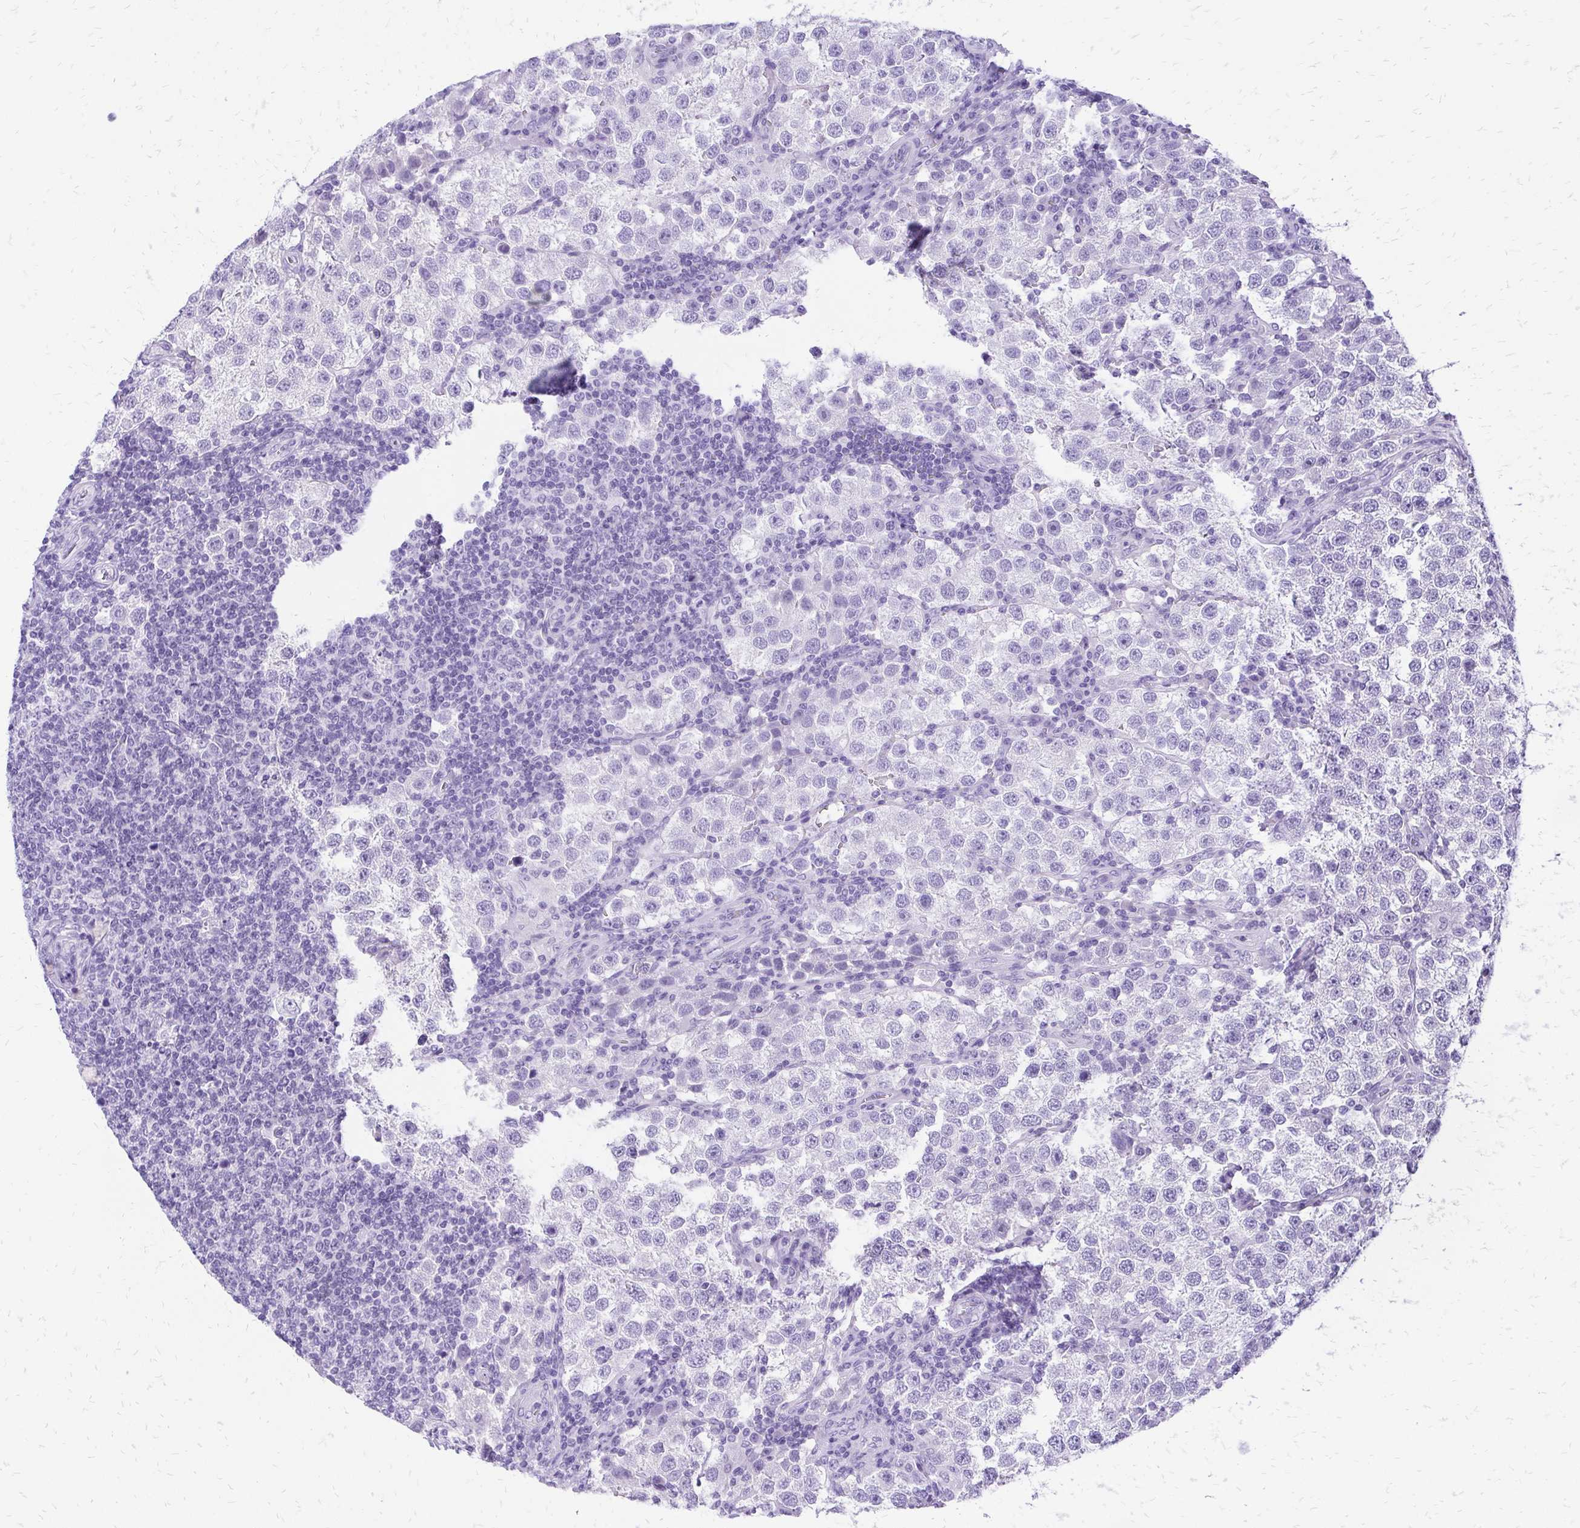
{"staining": {"intensity": "negative", "quantity": "none", "location": "none"}, "tissue": "testis cancer", "cell_type": "Tumor cells", "image_type": "cancer", "snomed": [{"axis": "morphology", "description": "Seminoma, NOS"}, {"axis": "topography", "description": "Testis"}], "caption": "A photomicrograph of human seminoma (testis) is negative for staining in tumor cells.", "gene": "SLC32A1", "patient": {"sex": "male", "age": 37}}